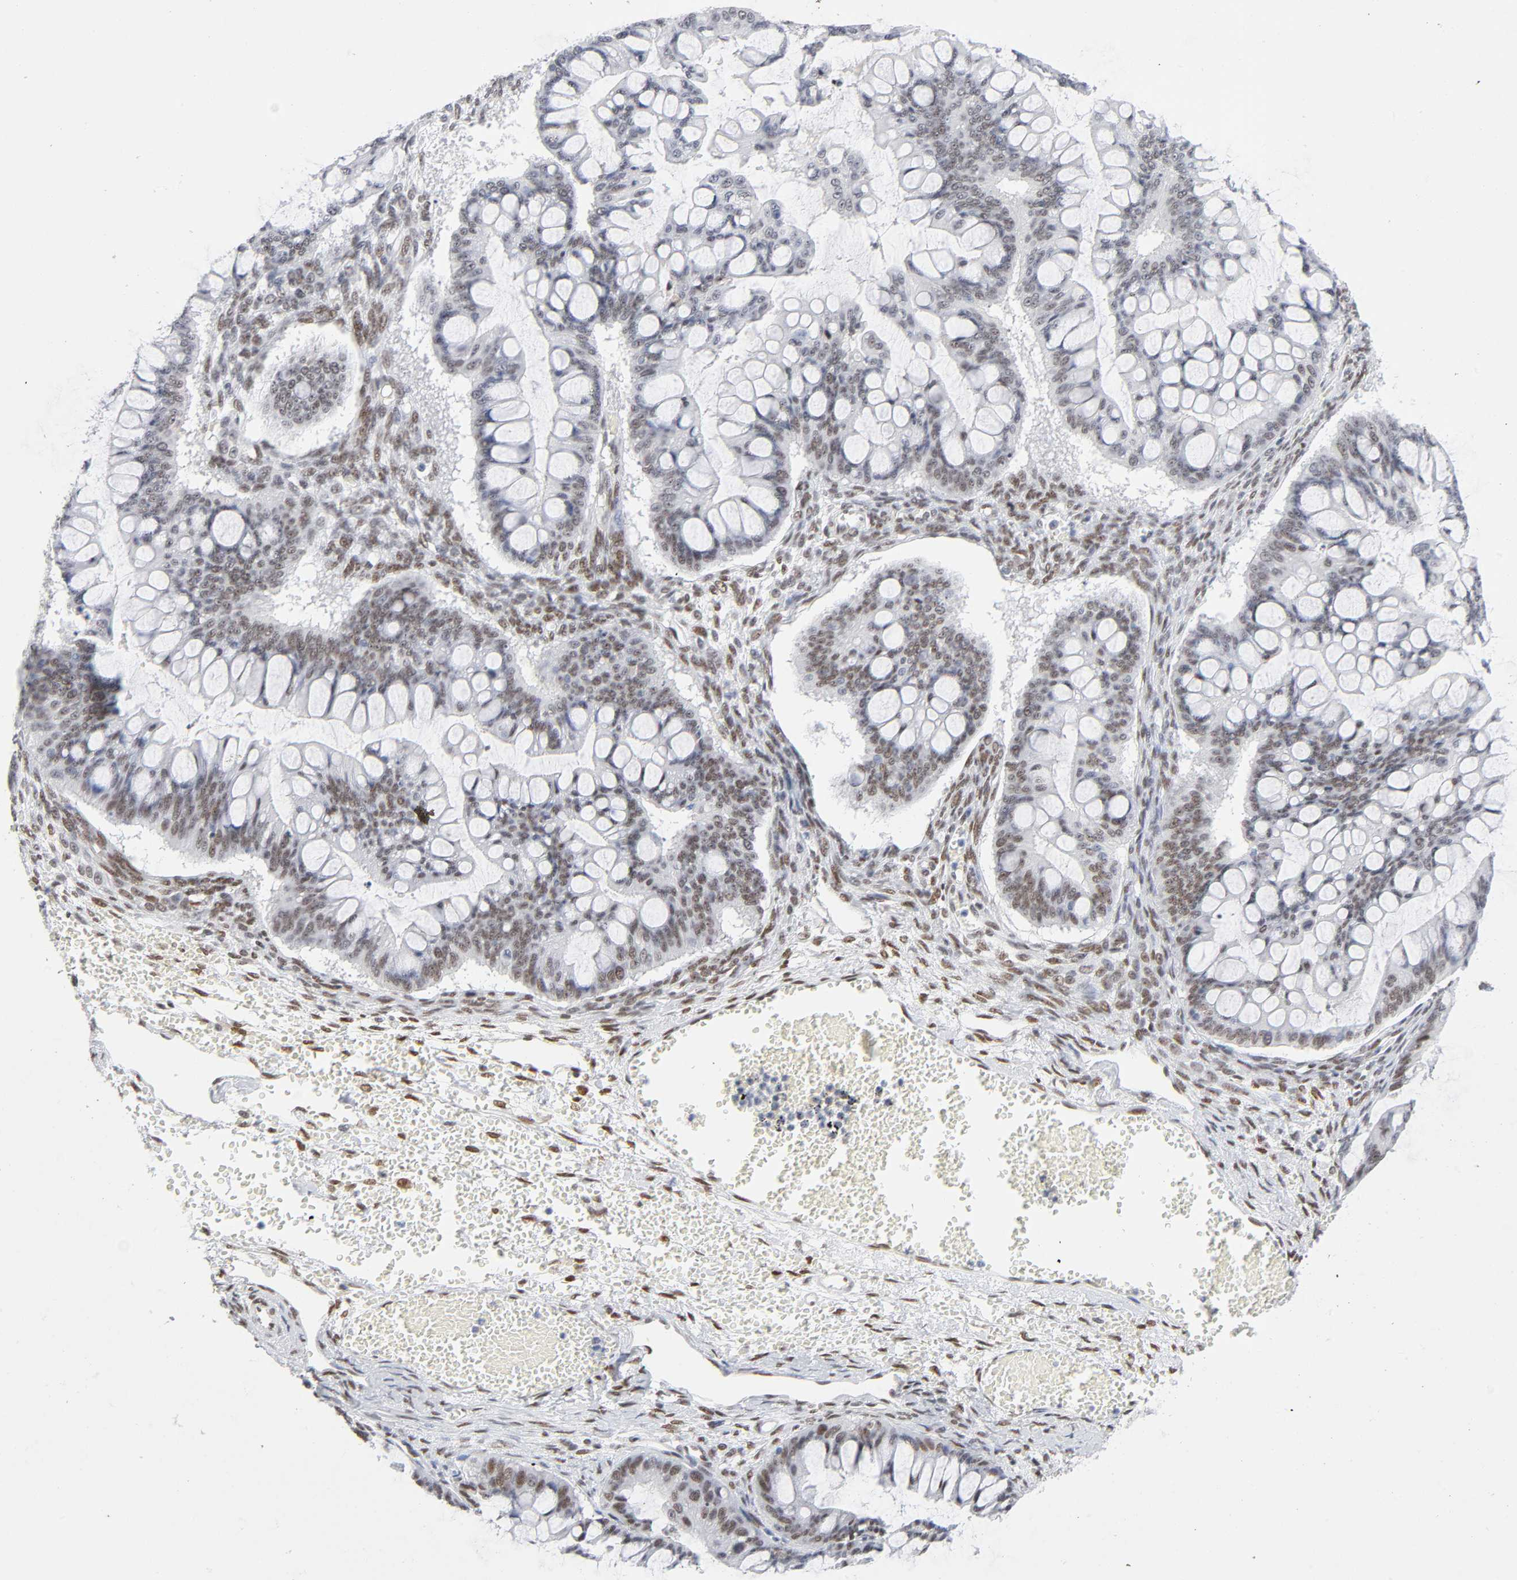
{"staining": {"intensity": "weak", "quantity": ">75%", "location": "nuclear"}, "tissue": "ovarian cancer", "cell_type": "Tumor cells", "image_type": "cancer", "snomed": [{"axis": "morphology", "description": "Cystadenocarcinoma, mucinous, NOS"}, {"axis": "topography", "description": "Ovary"}], "caption": "A brown stain shows weak nuclear positivity of a protein in human ovarian cancer (mucinous cystadenocarcinoma) tumor cells.", "gene": "NFIC", "patient": {"sex": "female", "age": 73}}